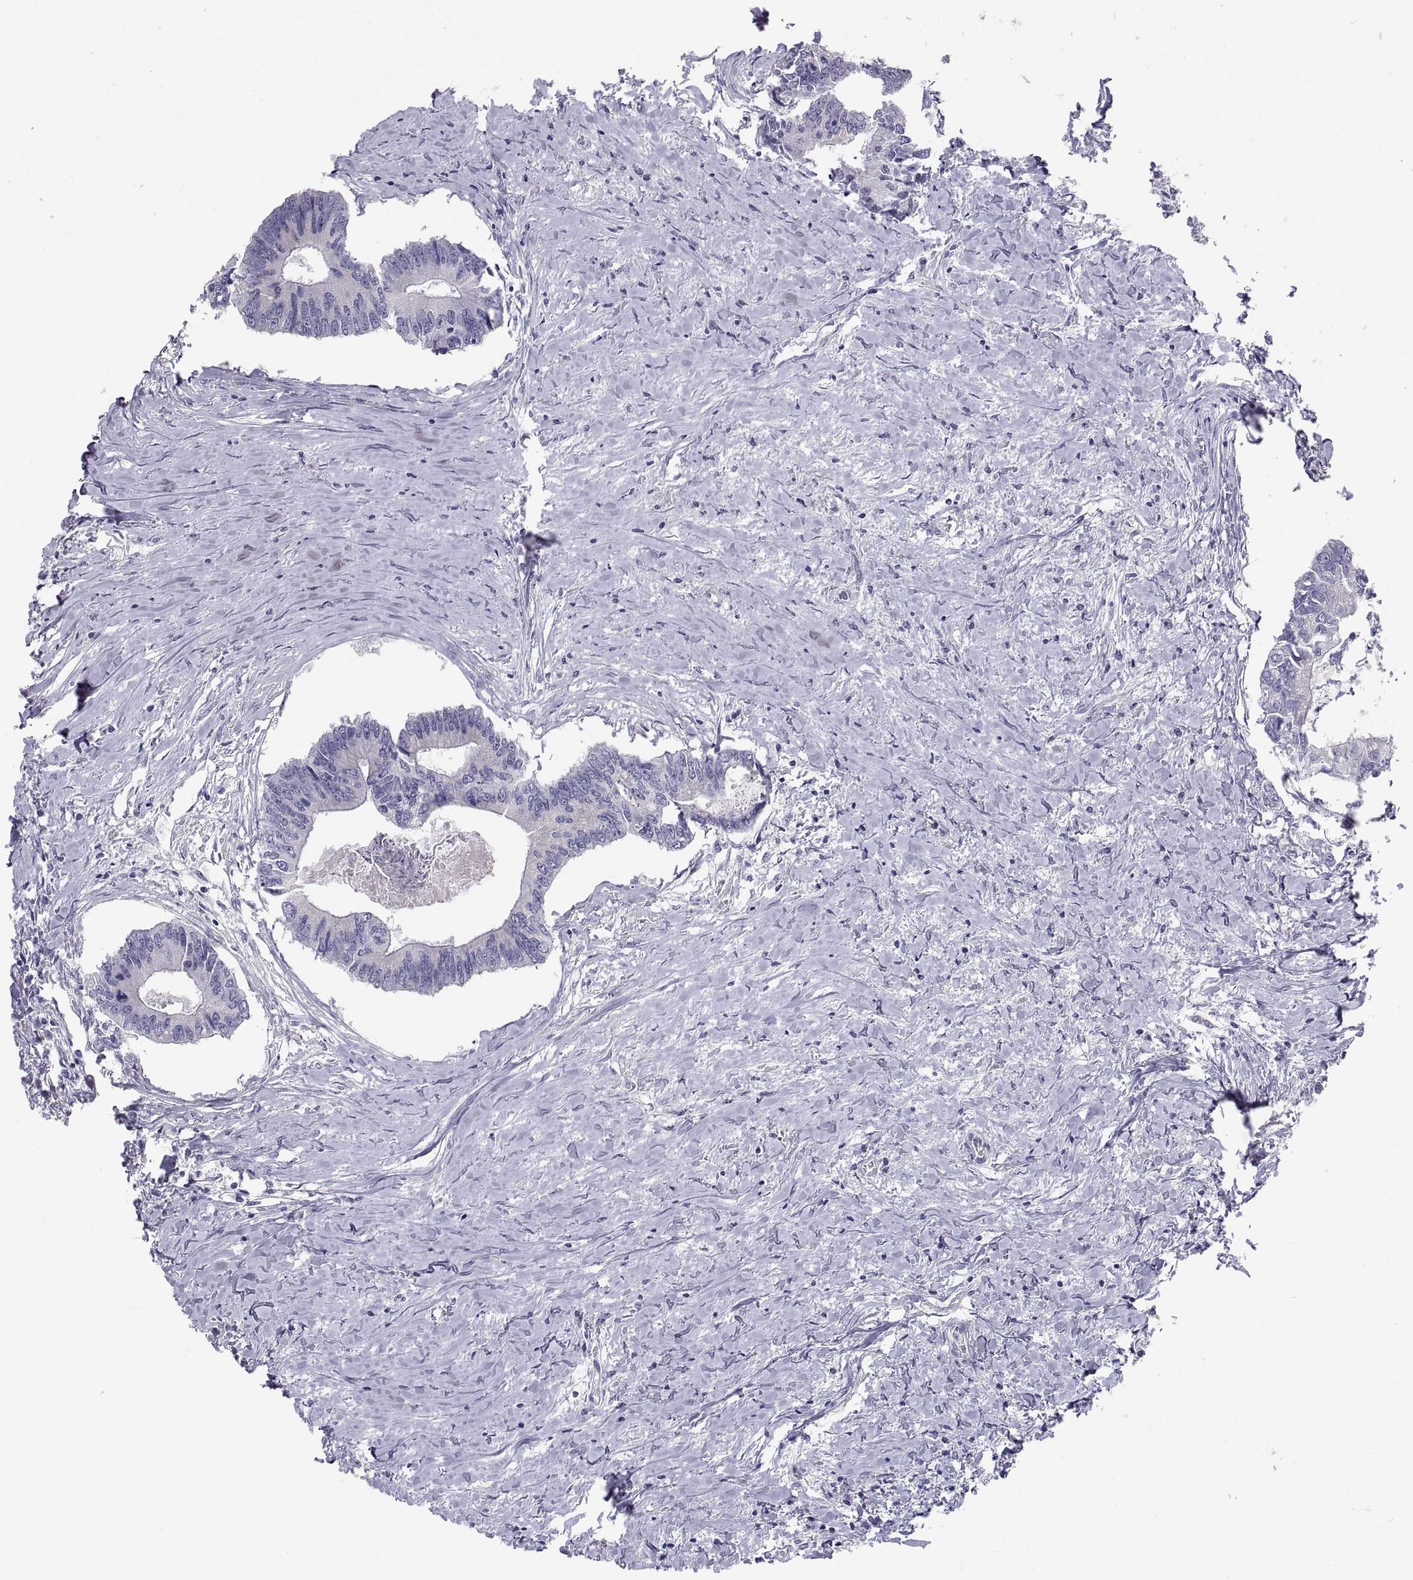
{"staining": {"intensity": "negative", "quantity": "none", "location": "none"}, "tissue": "colorectal cancer", "cell_type": "Tumor cells", "image_type": "cancer", "snomed": [{"axis": "morphology", "description": "Adenocarcinoma, NOS"}, {"axis": "topography", "description": "Colon"}], "caption": "There is no significant staining in tumor cells of colorectal adenocarcinoma.", "gene": "FAM170A", "patient": {"sex": "male", "age": 53}}